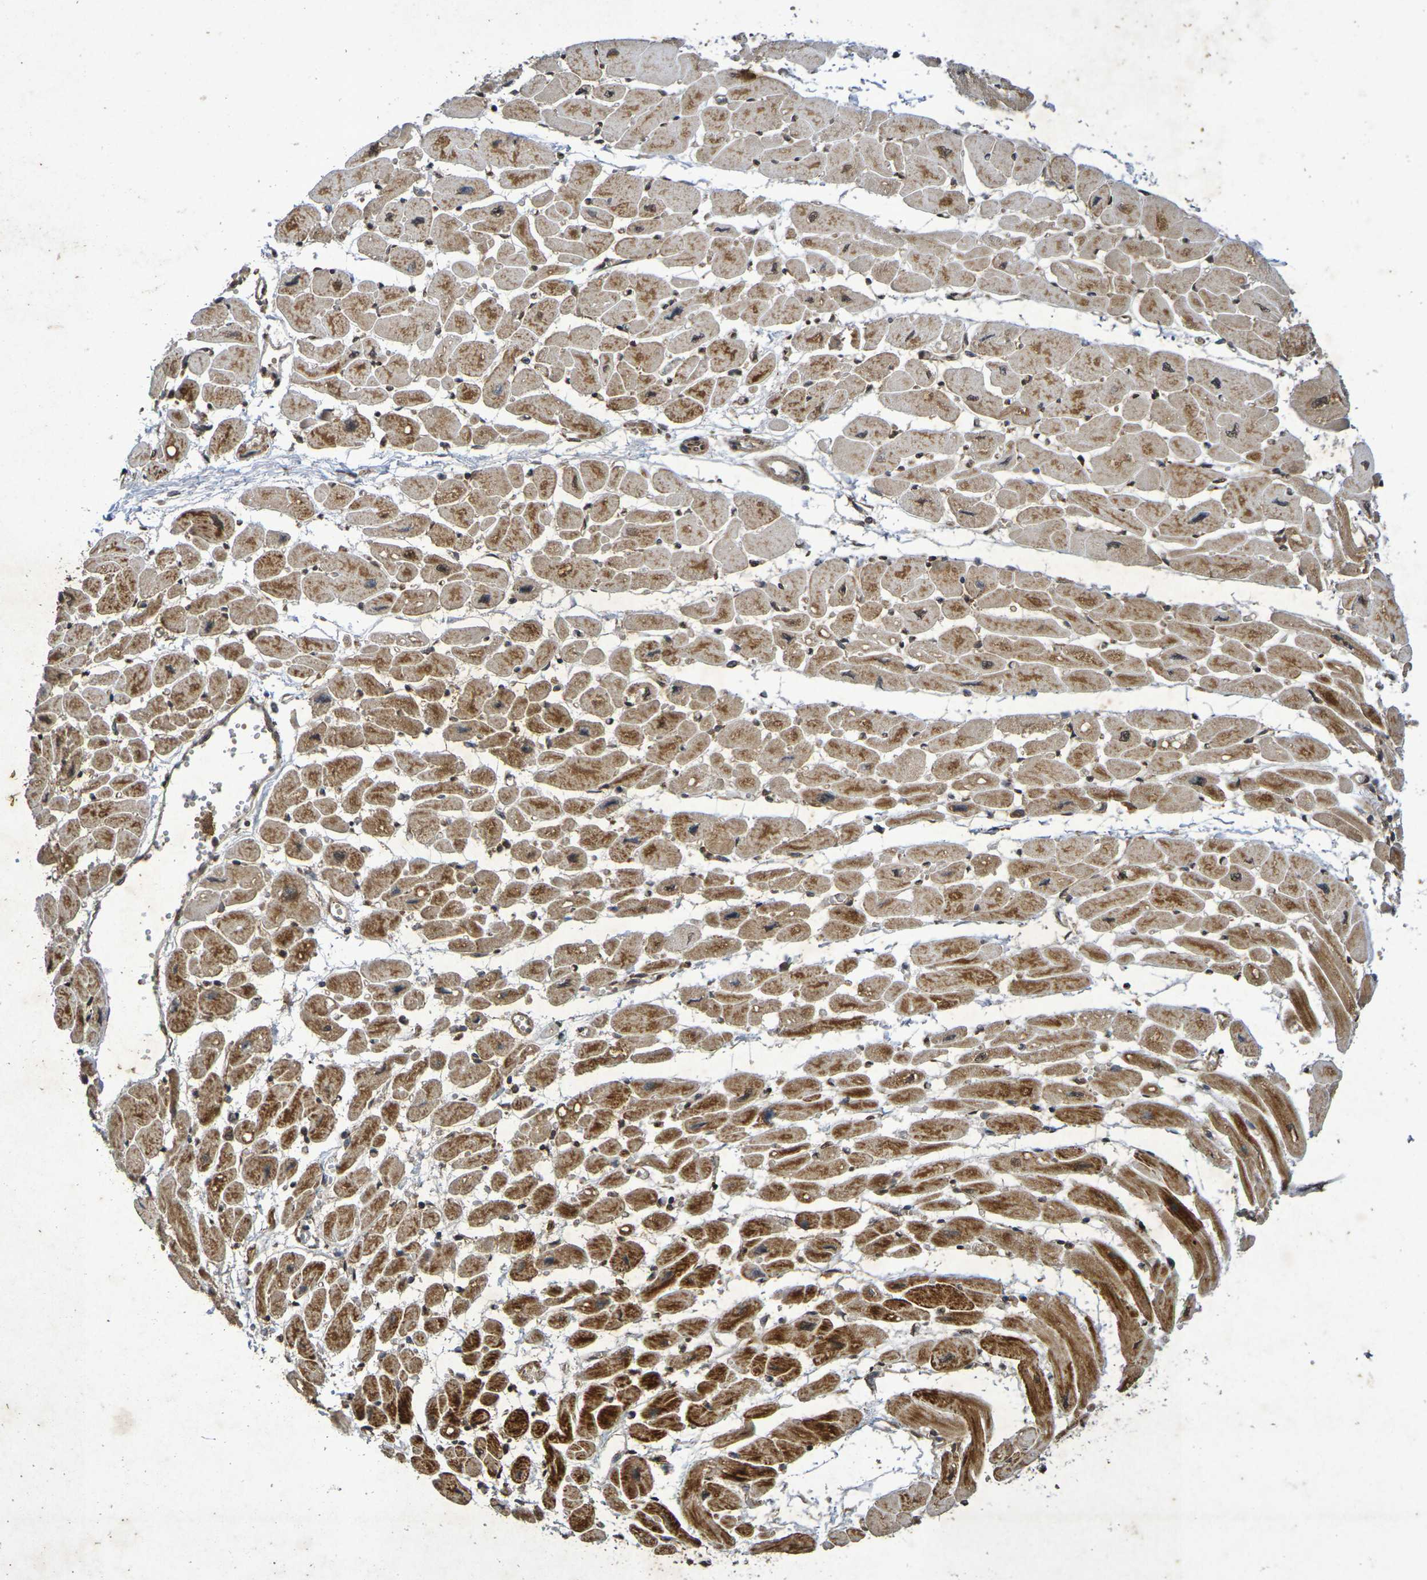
{"staining": {"intensity": "strong", "quantity": ">75%", "location": "cytoplasmic/membranous"}, "tissue": "heart muscle", "cell_type": "Cardiomyocytes", "image_type": "normal", "snomed": [{"axis": "morphology", "description": "Normal tissue, NOS"}, {"axis": "topography", "description": "Heart"}], "caption": "Heart muscle stained with DAB (3,3'-diaminobenzidine) IHC demonstrates high levels of strong cytoplasmic/membranous expression in about >75% of cardiomyocytes.", "gene": "GUCY1A2", "patient": {"sex": "female", "age": 54}}